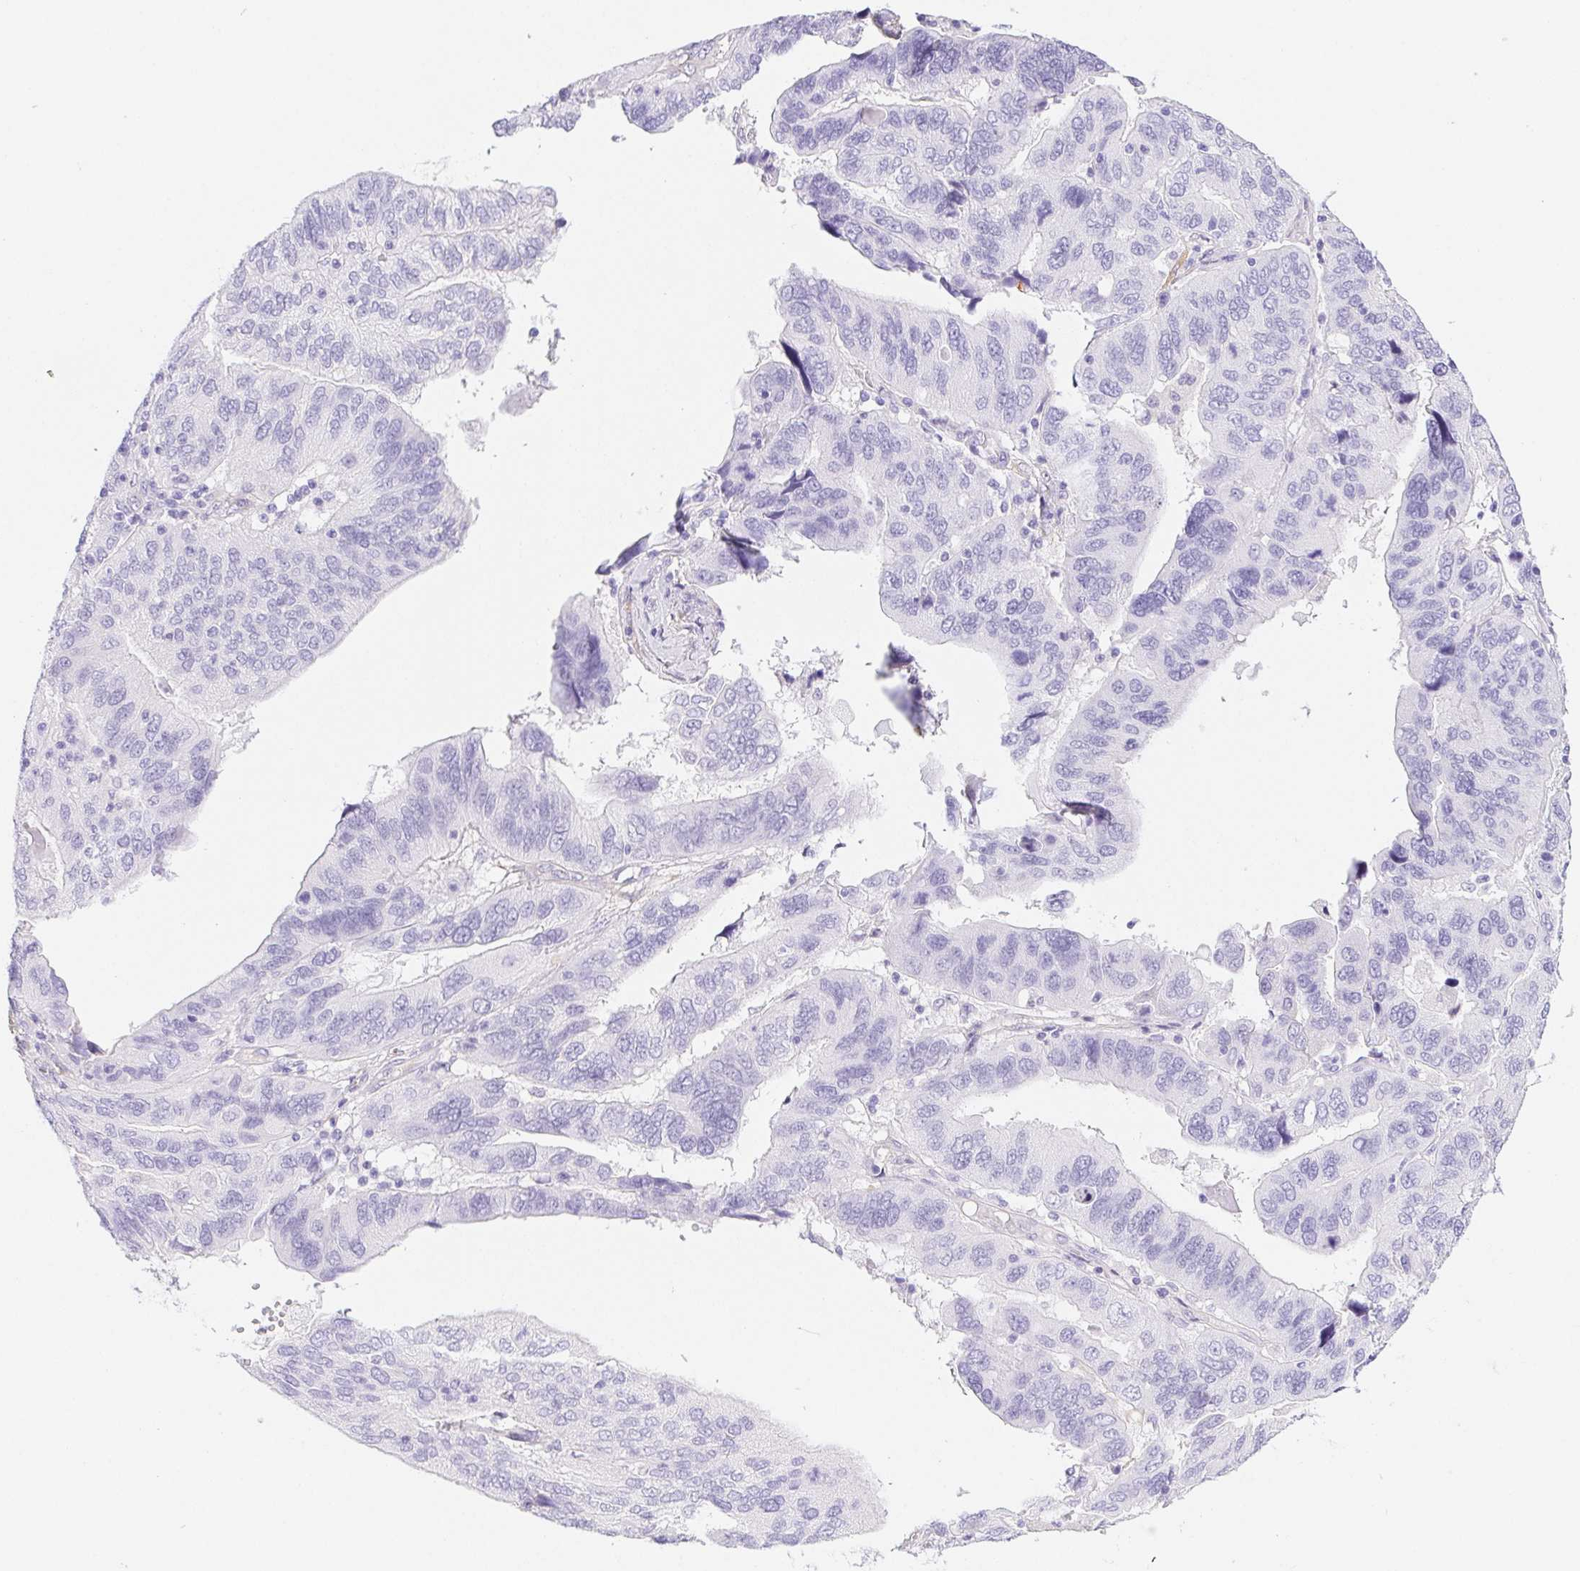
{"staining": {"intensity": "negative", "quantity": "none", "location": "none"}, "tissue": "ovarian cancer", "cell_type": "Tumor cells", "image_type": "cancer", "snomed": [{"axis": "morphology", "description": "Cystadenocarcinoma, serous, NOS"}, {"axis": "topography", "description": "Ovary"}], "caption": "Immunohistochemistry histopathology image of ovarian cancer (serous cystadenocarcinoma) stained for a protein (brown), which demonstrates no expression in tumor cells.", "gene": "PNLIP", "patient": {"sex": "female", "age": 79}}